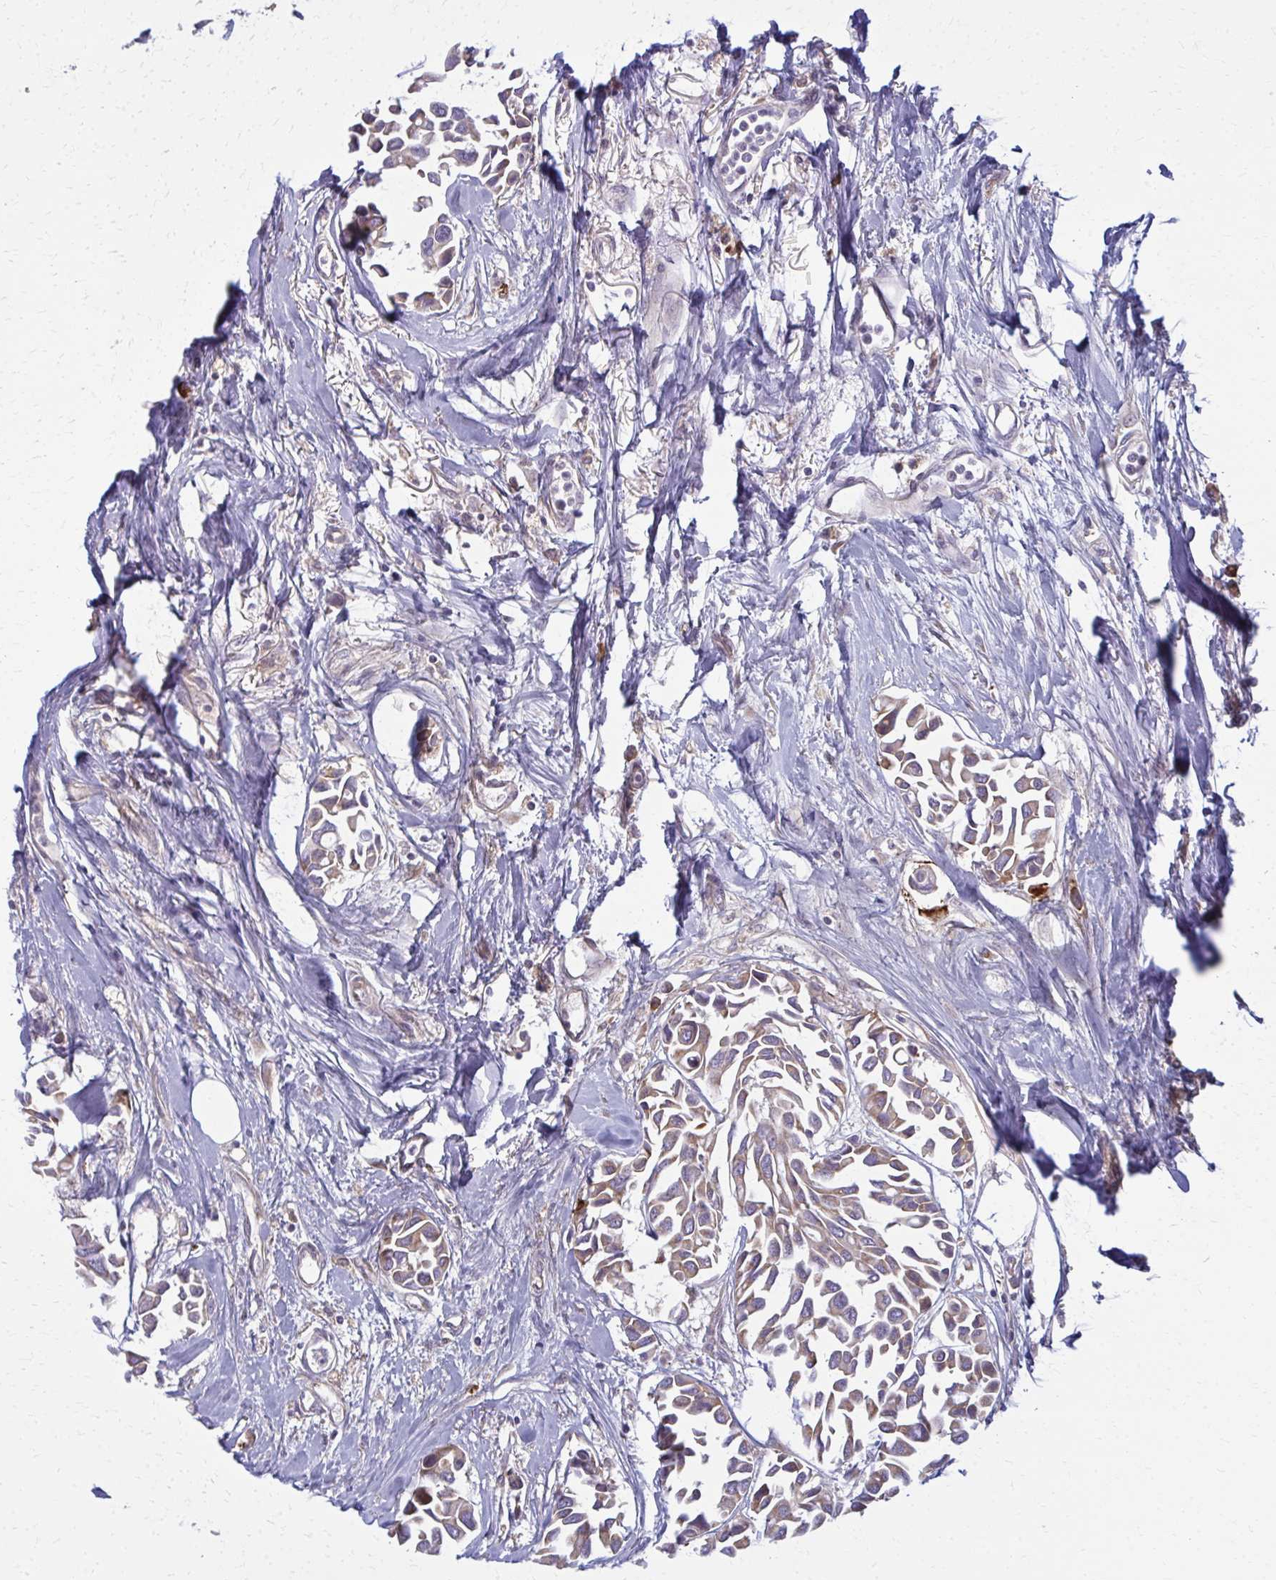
{"staining": {"intensity": "weak", "quantity": "25%-75%", "location": "cytoplasmic/membranous"}, "tissue": "breast cancer", "cell_type": "Tumor cells", "image_type": "cancer", "snomed": [{"axis": "morphology", "description": "Duct carcinoma"}, {"axis": "topography", "description": "Breast"}], "caption": "Protein positivity by immunohistochemistry (IHC) reveals weak cytoplasmic/membranous staining in about 25%-75% of tumor cells in breast invasive ductal carcinoma.", "gene": "CEMP1", "patient": {"sex": "female", "age": 54}}